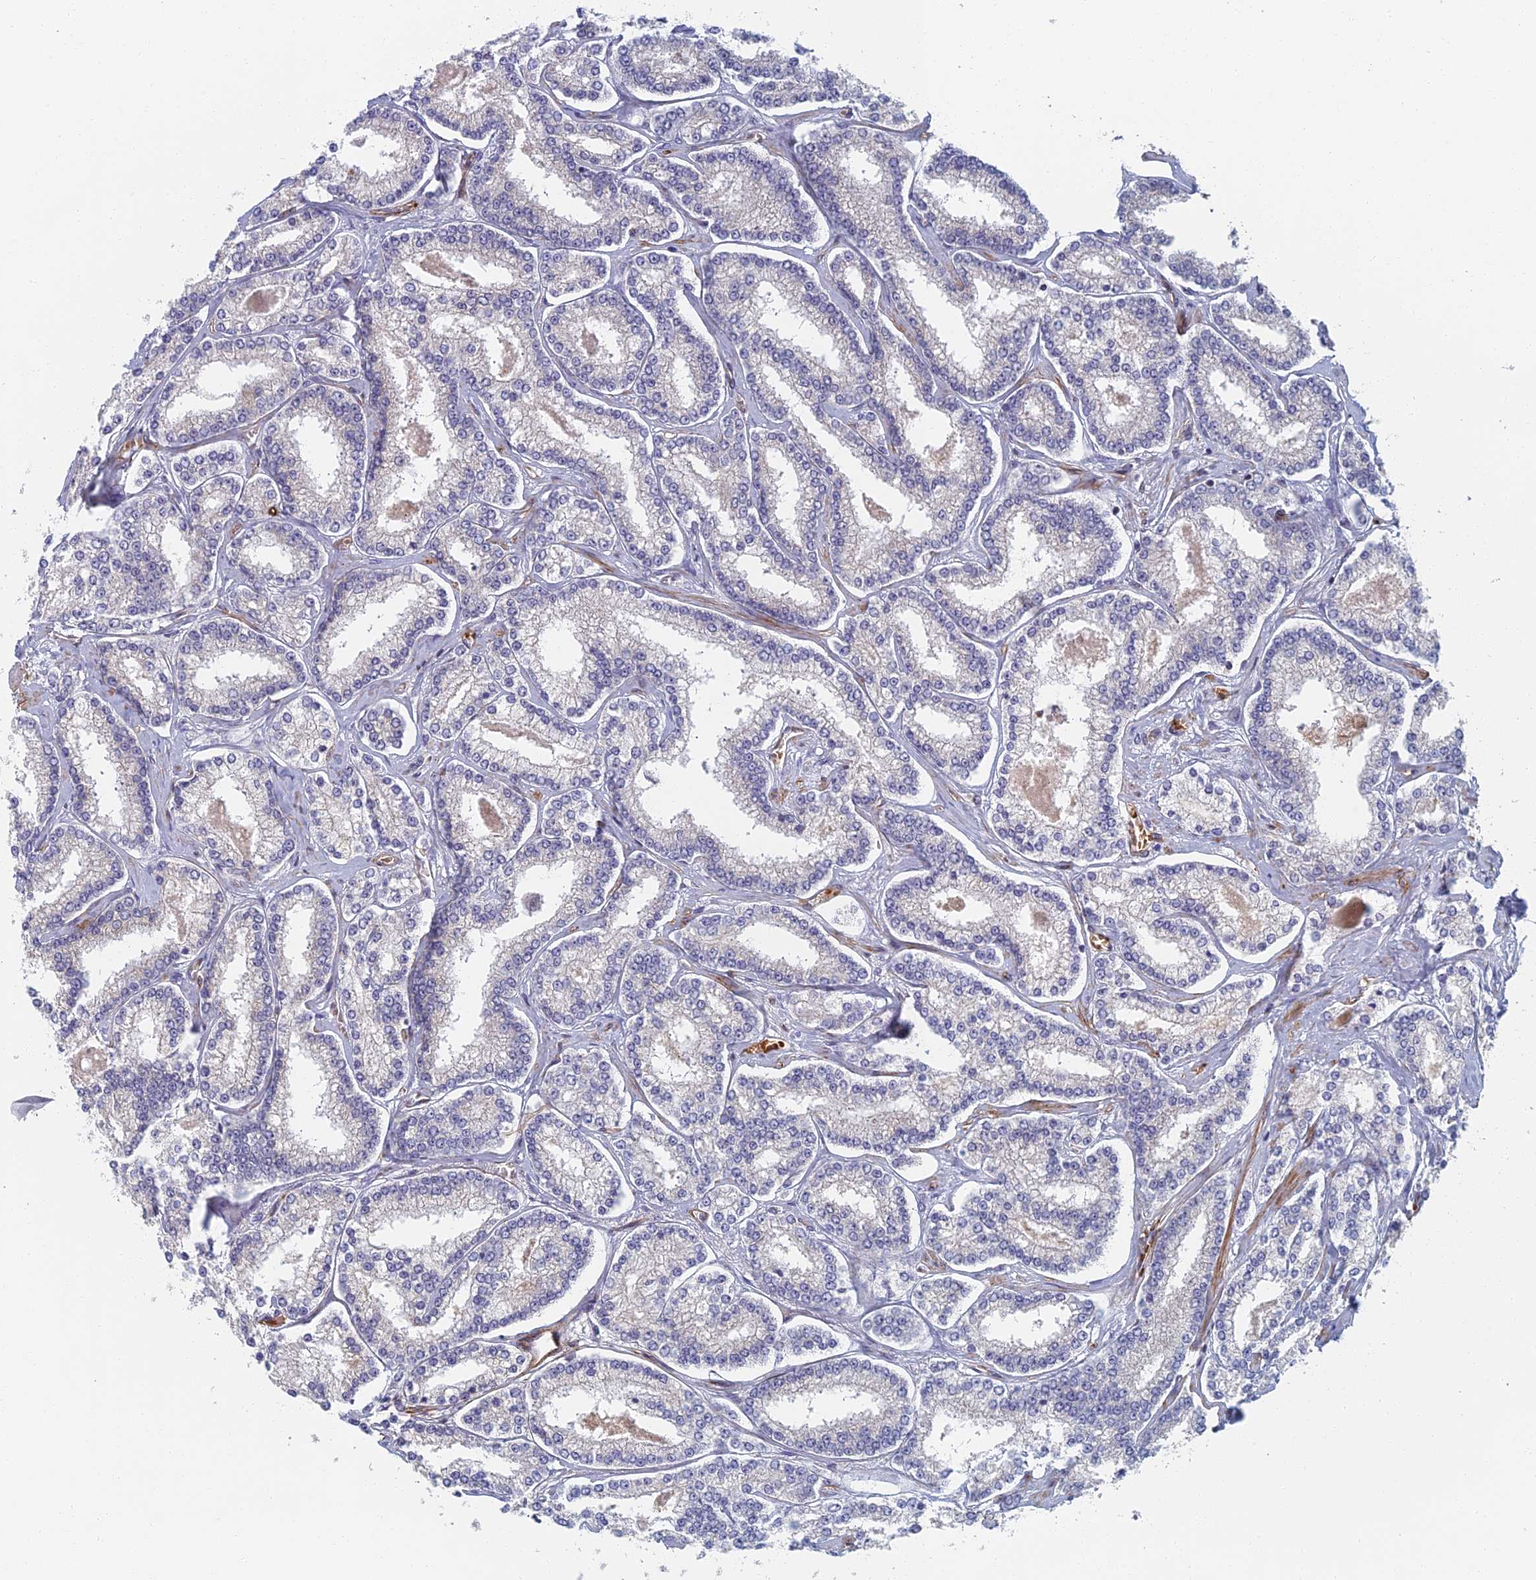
{"staining": {"intensity": "negative", "quantity": "none", "location": "none"}, "tissue": "prostate cancer", "cell_type": "Tumor cells", "image_type": "cancer", "snomed": [{"axis": "morphology", "description": "Normal tissue, NOS"}, {"axis": "morphology", "description": "Adenocarcinoma, High grade"}, {"axis": "topography", "description": "Prostate"}], "caption": "DAB immunohistochemical staining of prostate cancer (adenocarcinoma (high-grade)) shows no significant staining in tumor cells.", "gene": "ABCB10", "patient": {"sex": "male", "age": 83}}